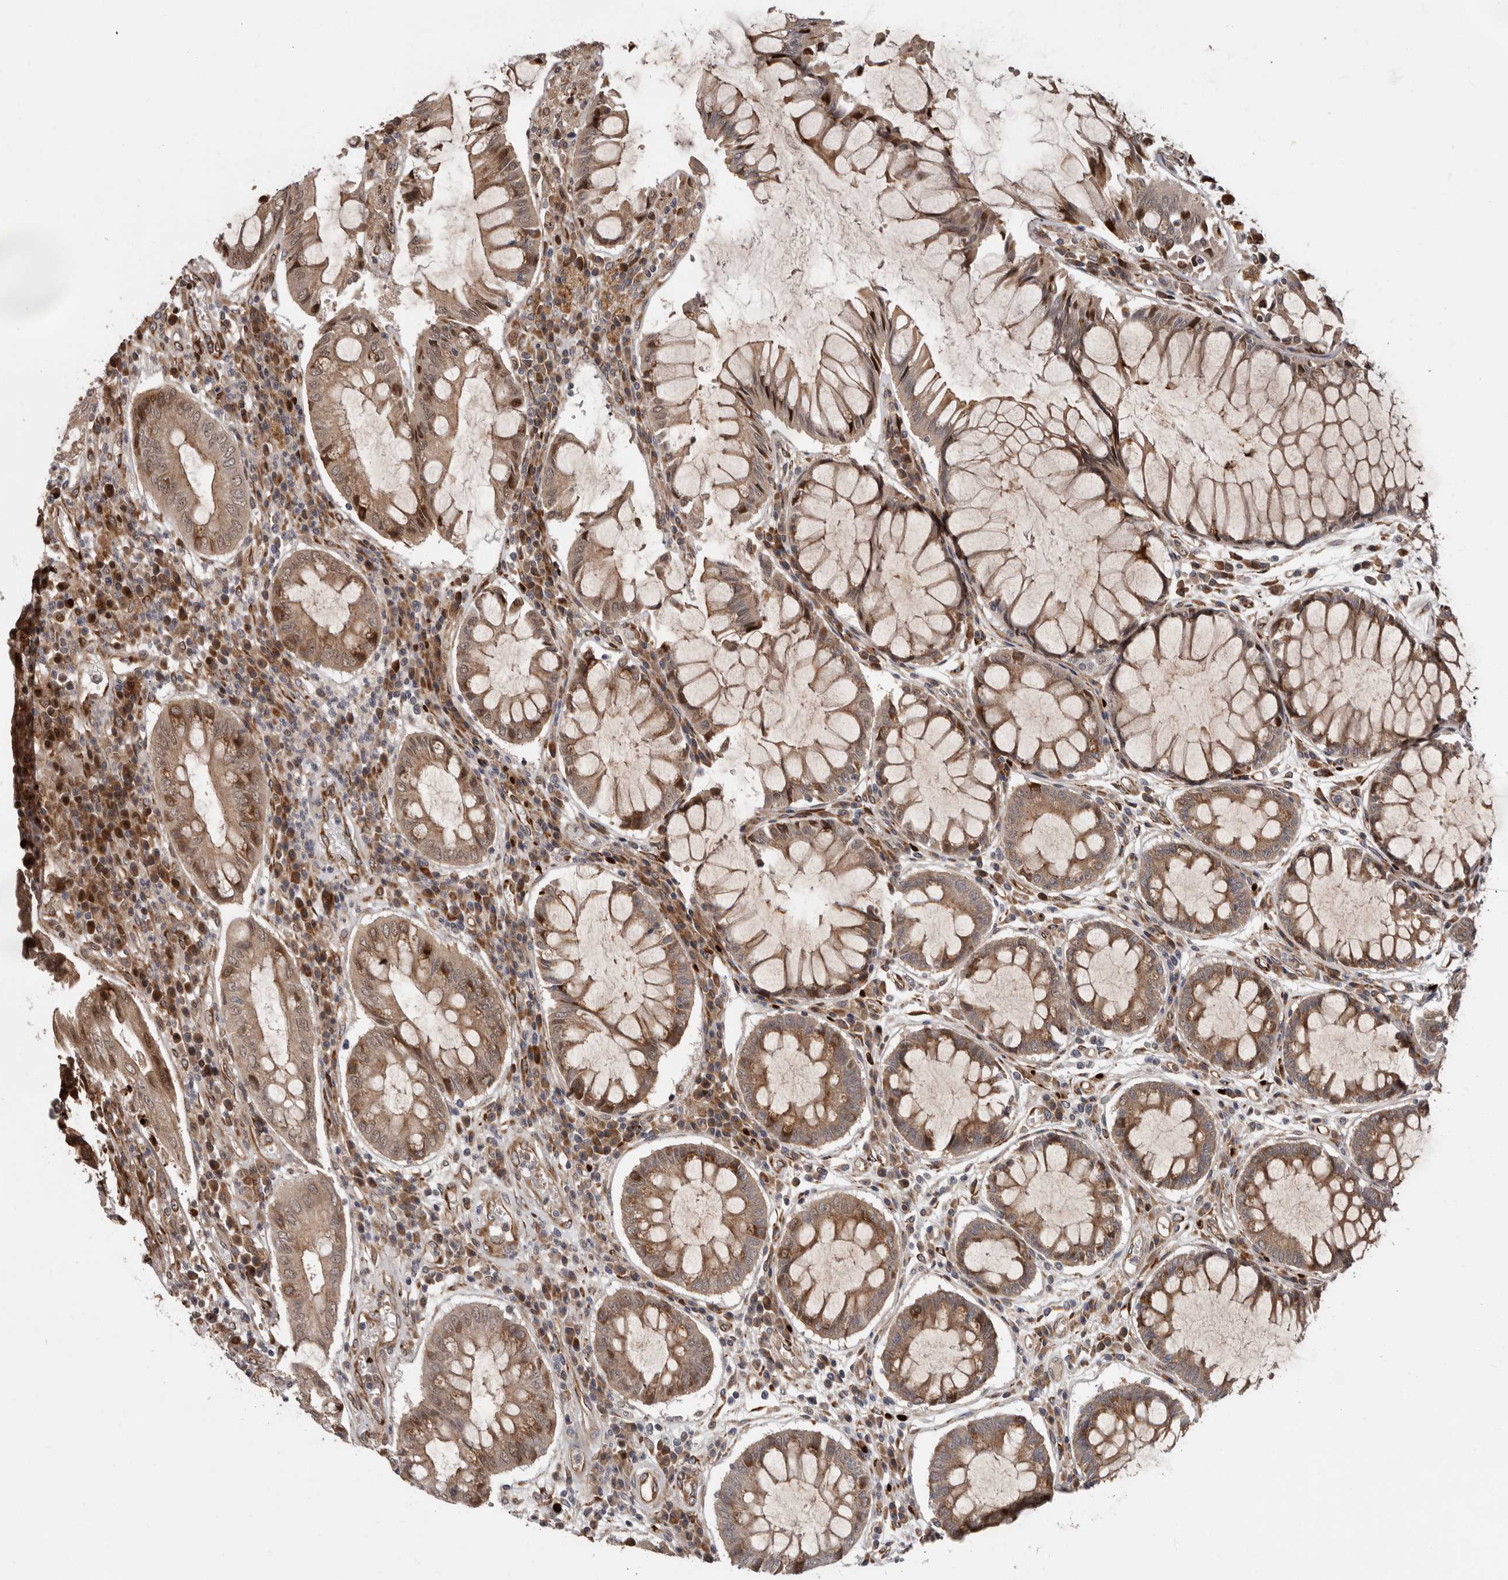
{"staining": {"intensity": "moderate", "quantity": ">75%", "location": "cytoplasmic/membranous"}, "tissue": "colorectal cancer", "cell_type": "Tumor cells", "image_type": "cancer", "snomed": [{"axis": "morphology", "description": "Adenocarcinoma, NOS"}, {"axis": "topography", "description": "Rectum"}], "caption": "Colorectal adenocarcinoma tissue shows moderate cytoplasmic/membranous staining in about >75% of tumor cells", "gene": "MTF1", "patient": {"sex": "male", "age": 84}}